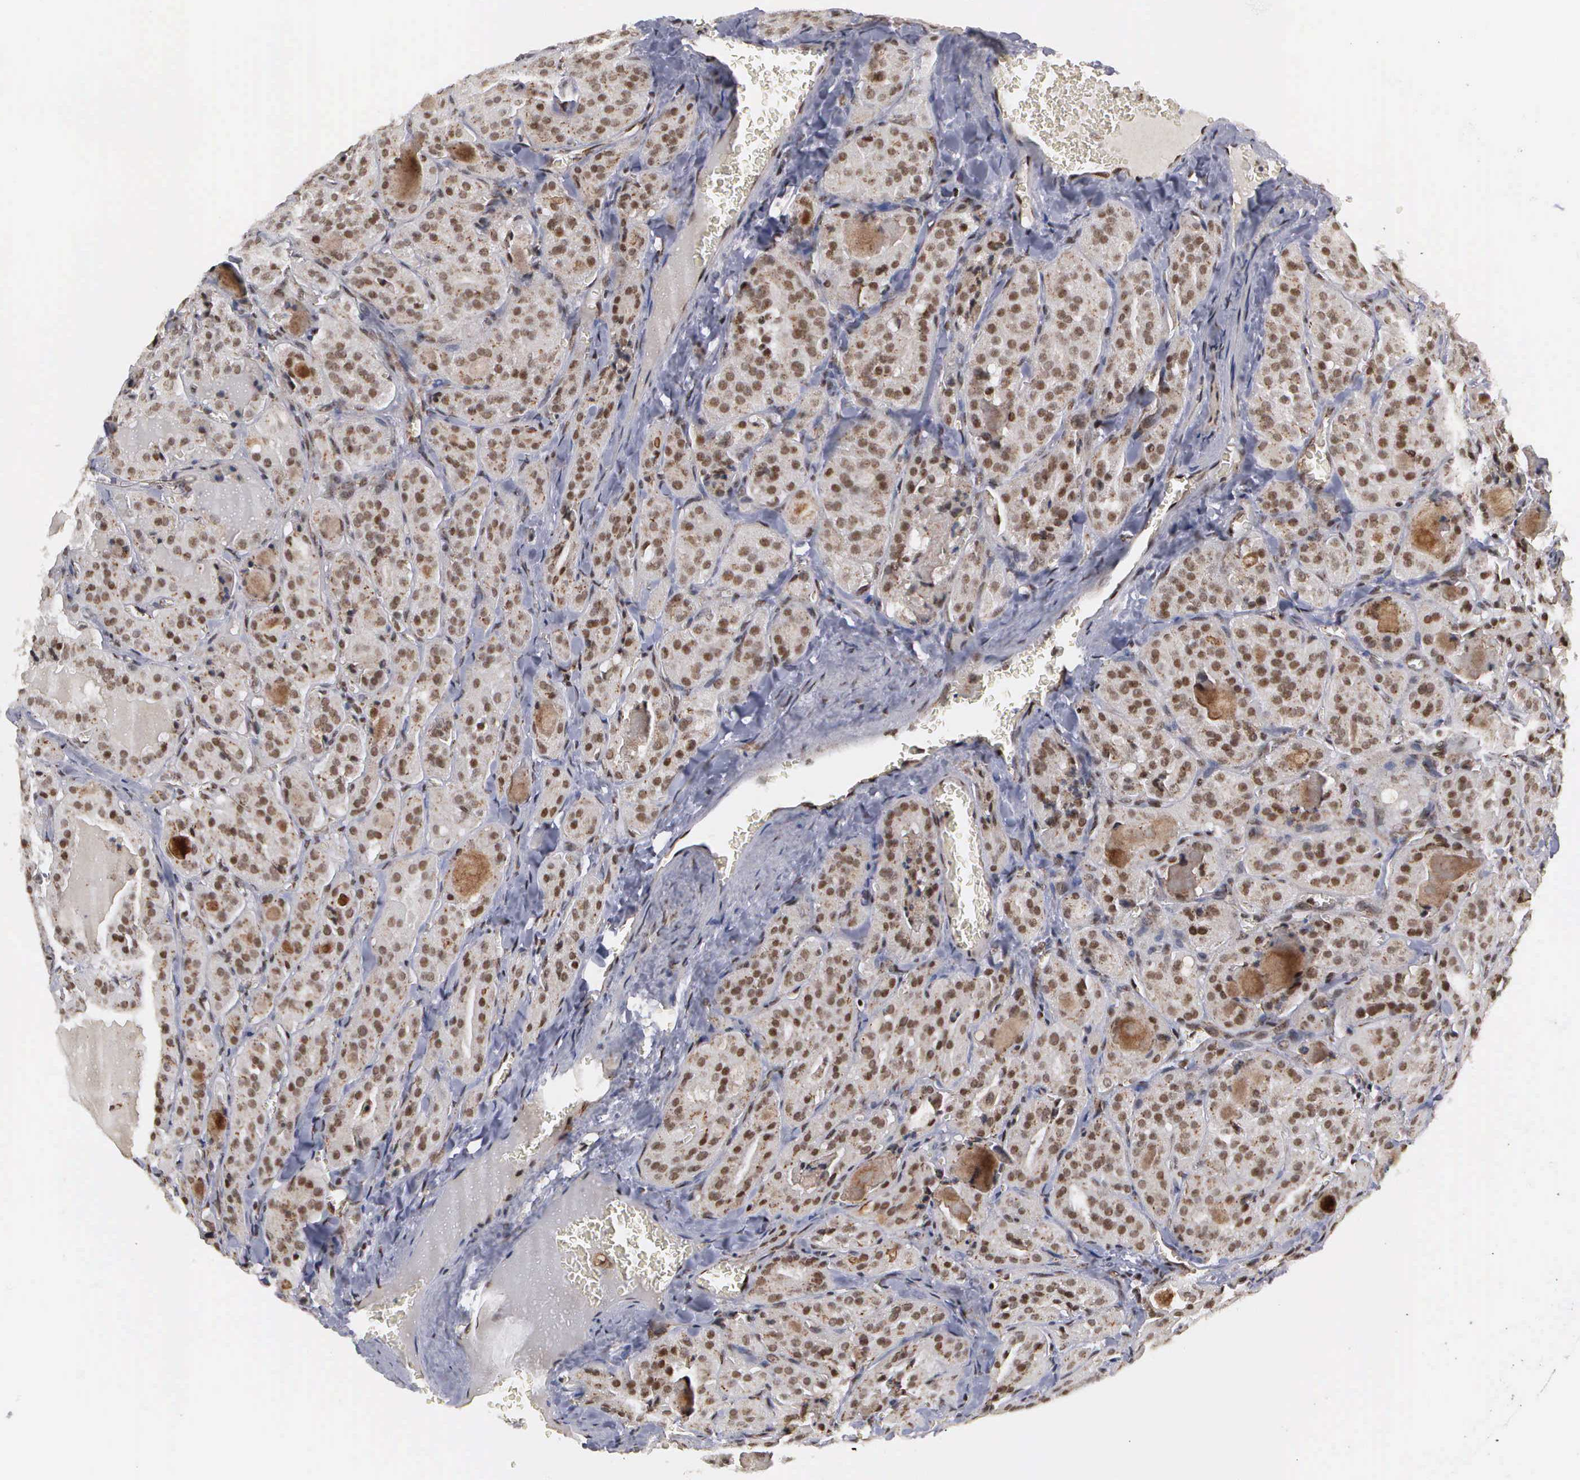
{"staining": {"intensity": "moderate", "quantity": ">75%", "location": "cytoplasmic/membranous,nuclear"}, "tissue": "thyroid cancer", "cell_type": "Tumor cells", "image_type": "cancer", "snomed": [{"axis": "morphology", "description": "Carcinoma, NOS"}, {"axis": "topography", "description": "Thyroid gland"}], "caption": "A medium amount of moderate cytoplasmic/membranous and nuclear positivity is seen in about >75% of tumor cells in carcinoma (thyroid) tissue.", "gene": "GTF2A1", "patient": {"sex": "male", "age": 76}}